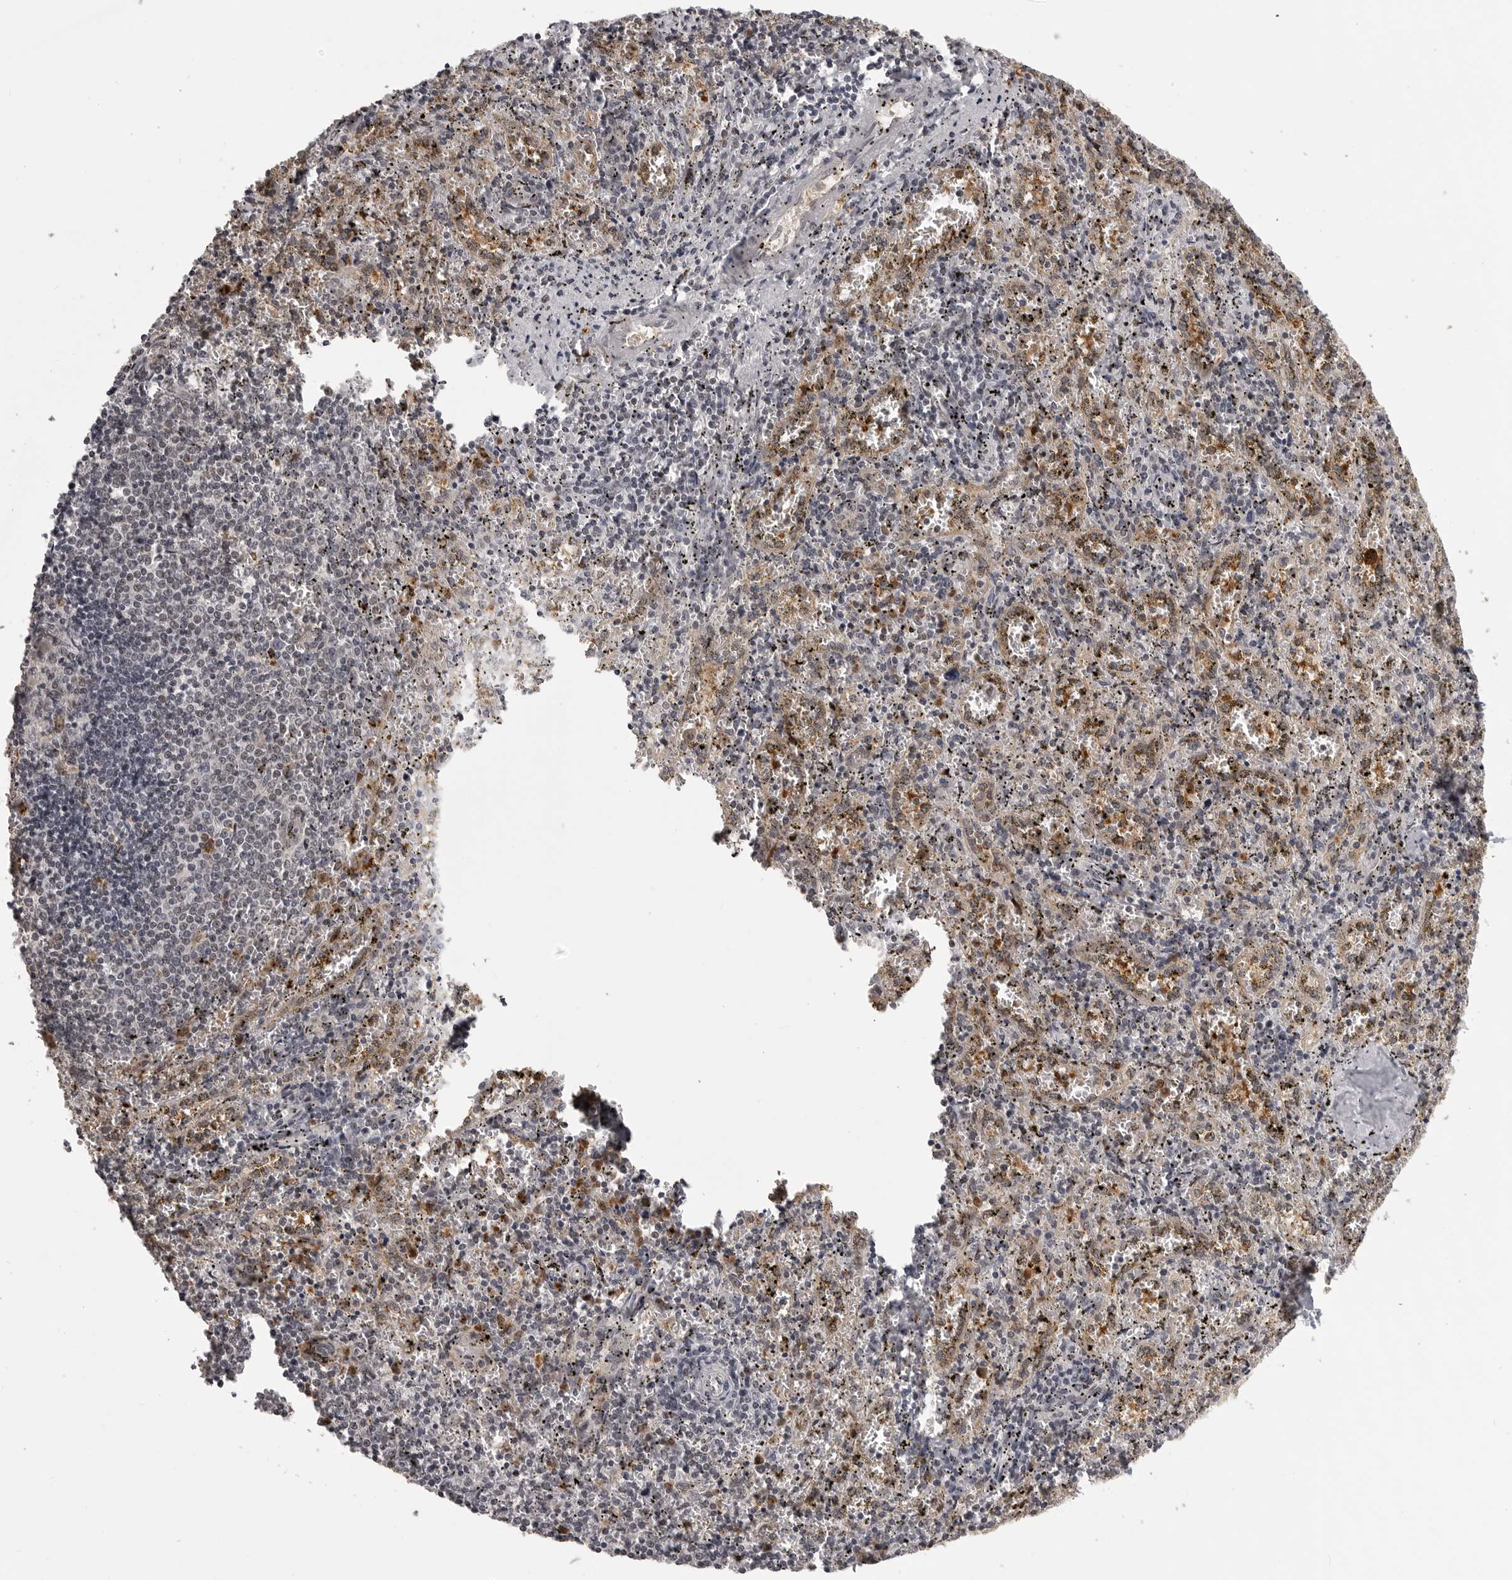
{"staining": {"intensity": "strong", "quantity": "25%-75%", "location": "cytoplasmic/membranous,nuclear"}, "tissue": "spleen", "cell_type": "Cells in red pulp", "image_type": "normal", "snomed": [{"axis": "morphology", "description": "Normal tissue, NOS"}, {"axis": "topography", "description": "Spleen"}], "caption": "Cells in red pulp demonstrate high levels of strong cytoplasmic/membranous,nuclear positivity in about 25%-75% of cells in normal human spleen. The protein of interest is stained brown, and the nuclei are stained in blue (DAB (3,3'-diaminobenzidine) IHC with brightfield microscopy, high magnification).", "gene": "PEG3", "patient": {"sex": "male", "age": 11}}